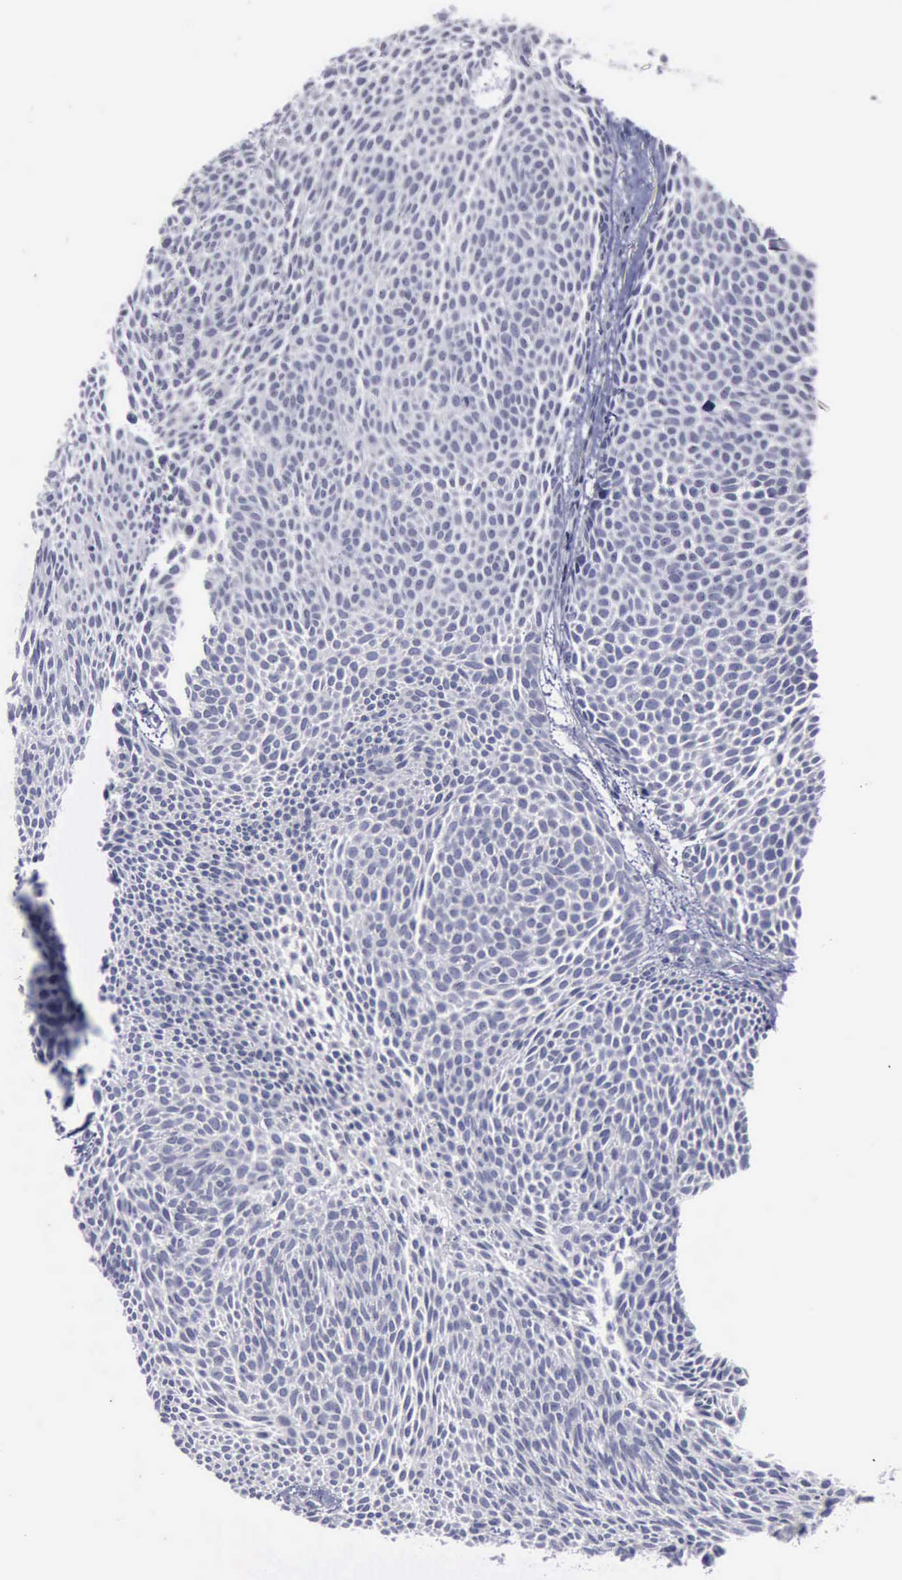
{"staining": {"intensity": "negative", "quantity": "none", "location": "none"}, "tissue": "skin cancer", "cell_type": "Tumor cells", "image_type": "cancer", "snomed": [{"axis": "morphology", "description": "Basal cell carcinoma"}, {"axis": "topography", "description": "Skin"}], "caption": "Tumor cells show no significant protein expression in basal cell carcinoma (skin). Brightfield microscopy of immunohistochemistry stained with DAB (3,3'-diaminobenzidine) (brown) and hematoxylin (blue), captured at high magnification.", "gene": "CDH2", "patient": {"sex": "male", "age": 84}}